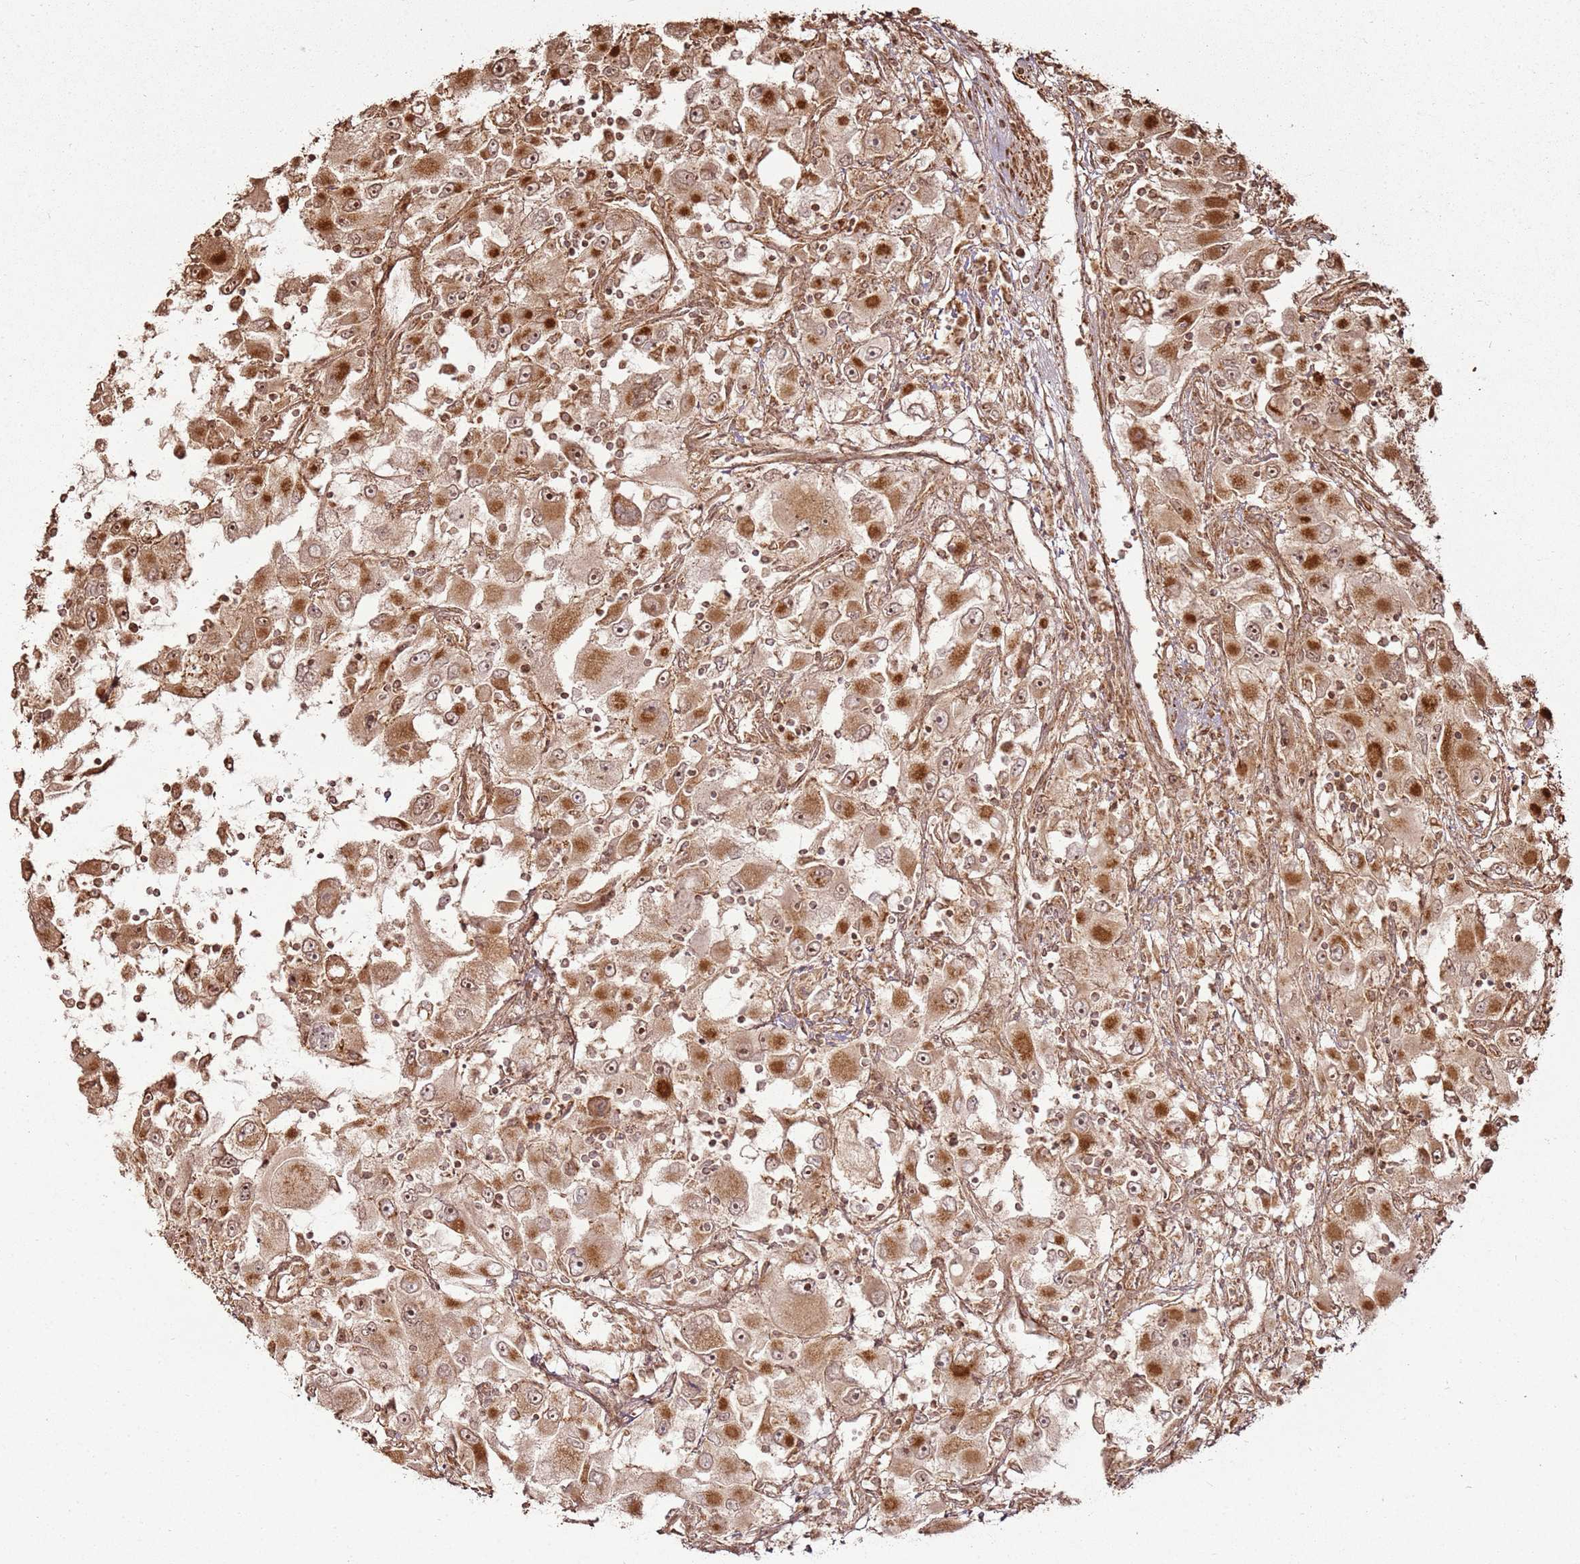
{"staining": {"intensity": "strong", "quantity": ">75%", "location": "cytoplasmic/membranous,nuclear"}, "tissue": "renal cancer", "cell_type": "Tumor cells", "image_type": "cancer", "snomed": [{"axis": "morphology", "description": "Adenocarcinoma, NOS"}, {"axis": "topography", "description": "Kidney"}], "caption": "A brown stain shows strong cytoplasmic/membranous and nuclear expression of a protein in renal adenocarcinoma tumor cells.", "gene": "MRPS6", "patient": {"sex": "female", "age": 52}}